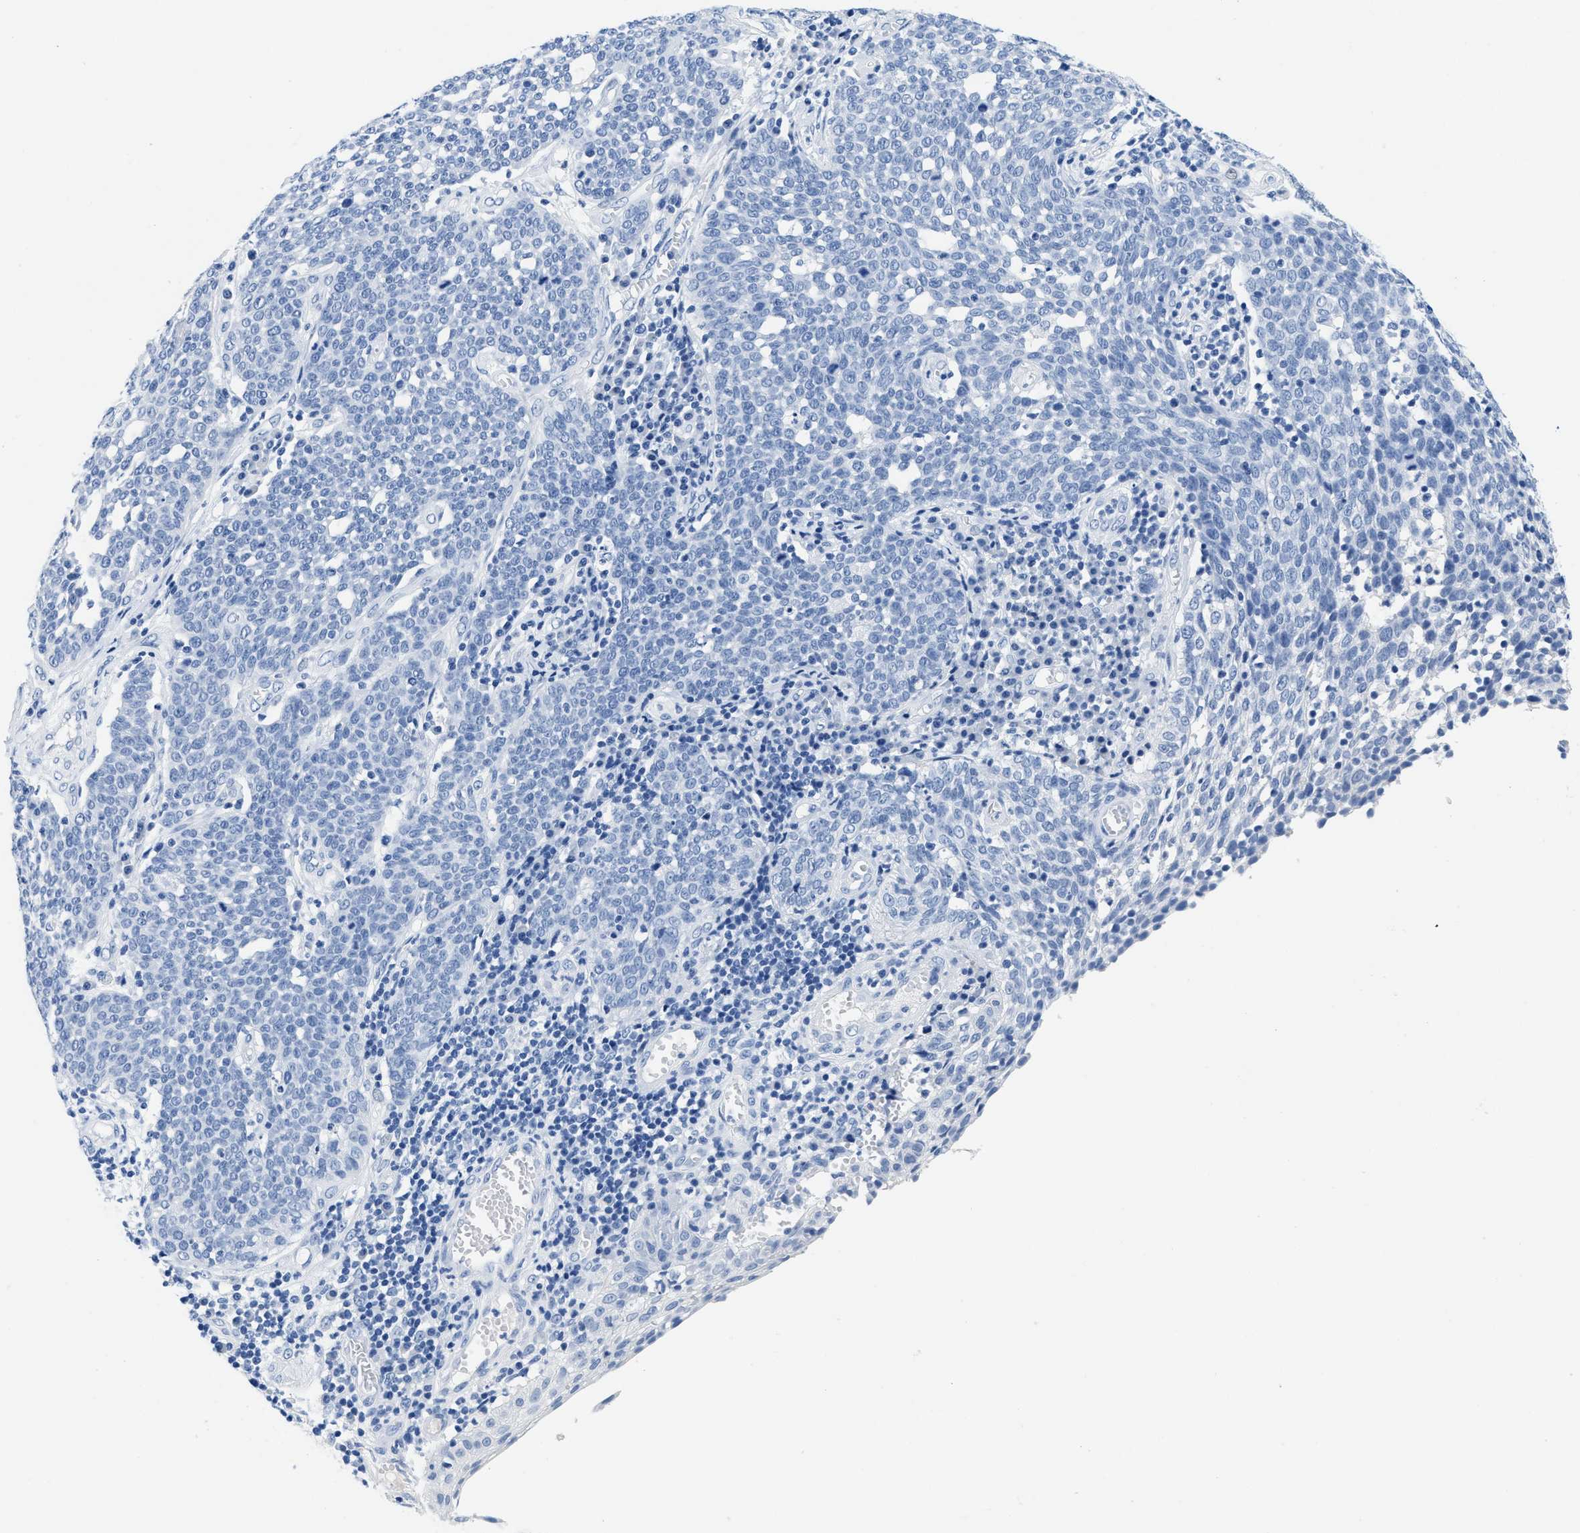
{"staining": {"intensity": "negative", "quantity": "none", "location": "none"}, "tissue": "cervical cancer", "cell_type": "Tumor cells", "image_type": "cancer", "snomed": [{"axis": "morphology", "description": "Squamous cell carcinoma, NOS"}, {"axis": "topography", "description": "Cervix"}], "caption": "Immunohistochemistry histopathology image of human cervical cancer (squamous cell carcinoma) stained for a protein (brown), which demonstrates no positivity in tumor cells.", "gene": "GSN", "patient": {"sex": "female", "age": 34}}